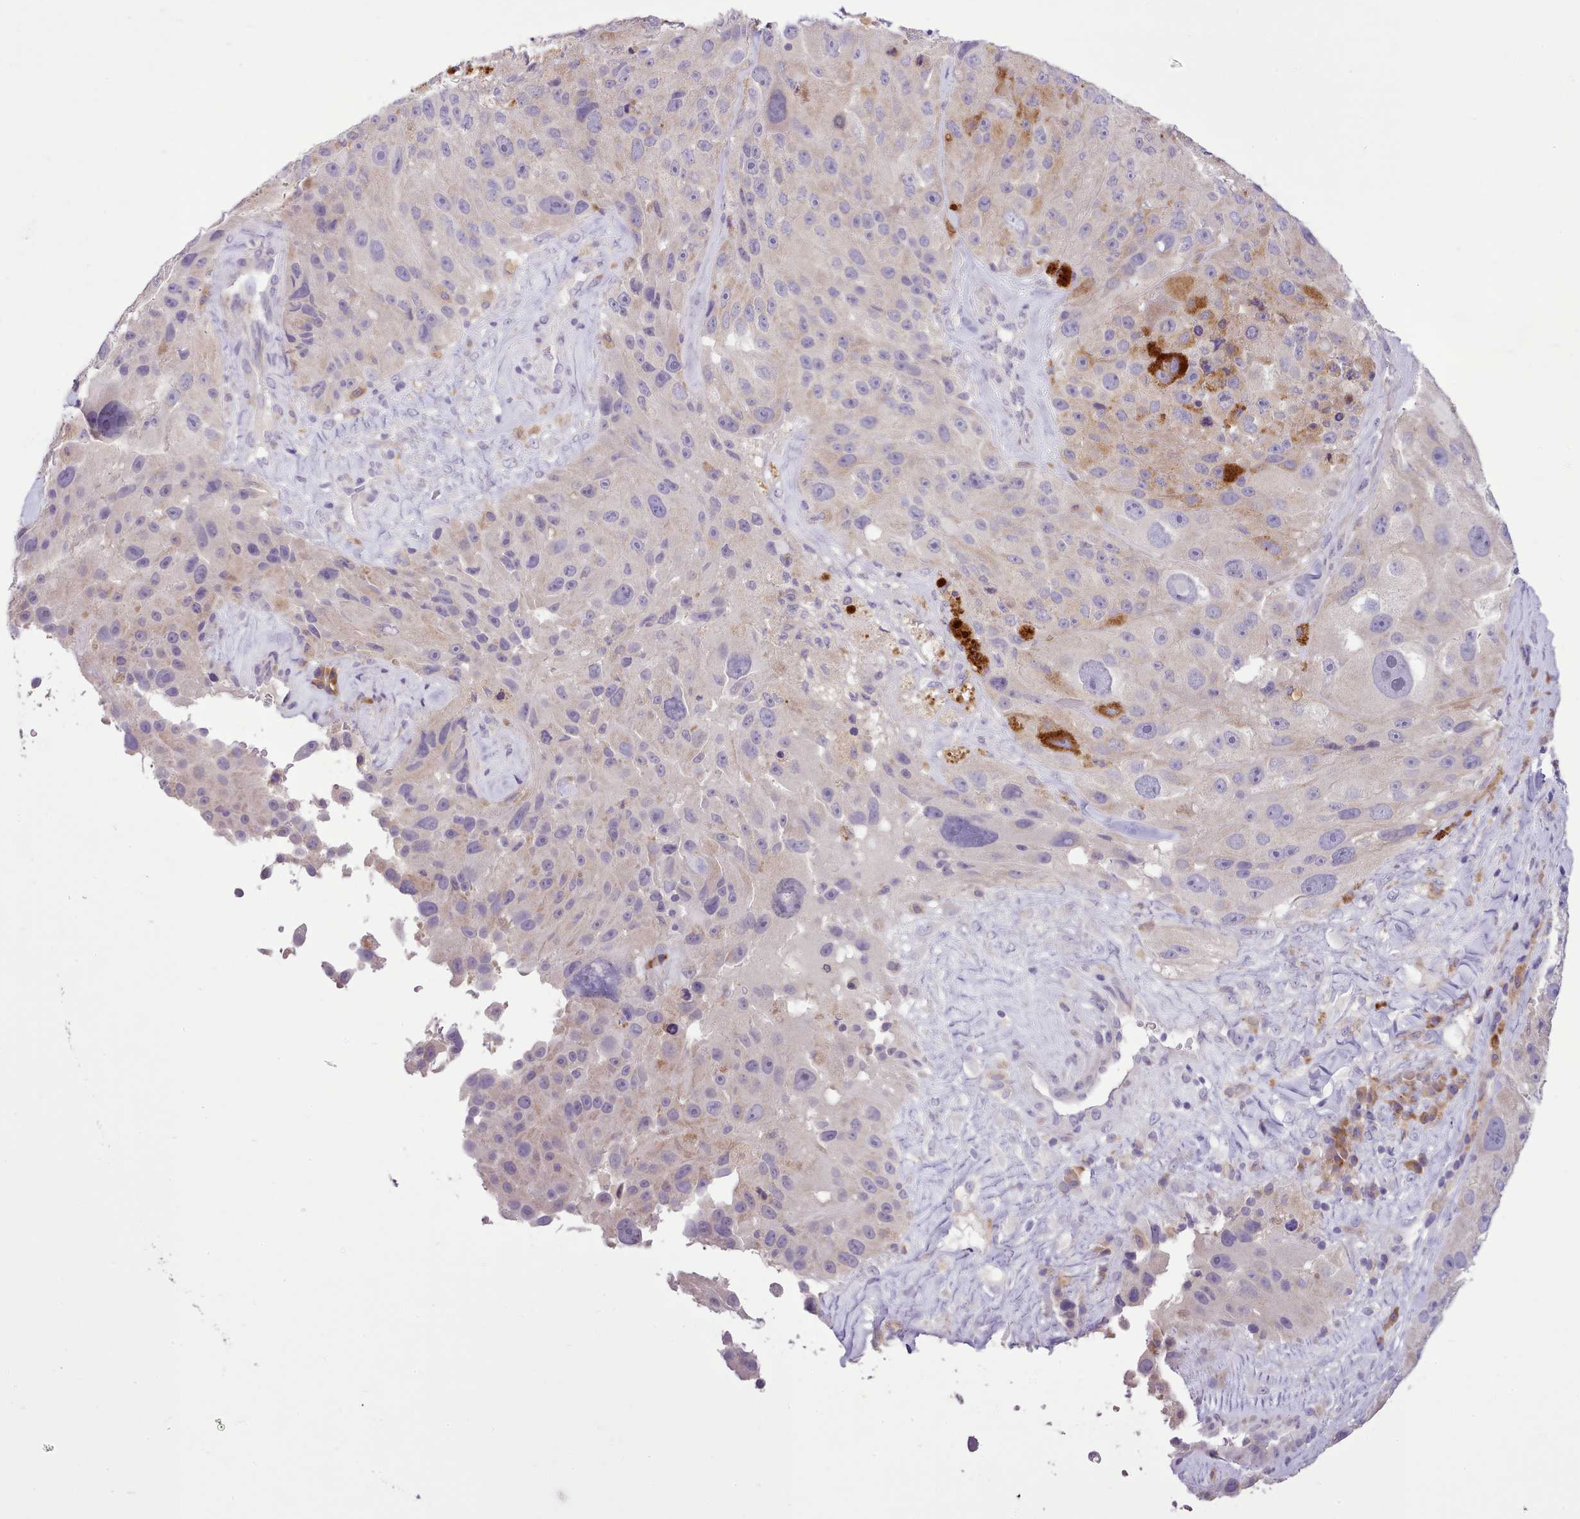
{"staining": {"intensity": "negative", "quantity": "none", "location": "none"}, "tissue": "melanoma", "cell_type": "Tumor cells", "image_type": "cancer", "snomed": [{"axis": "morphology", "description": "Malignant melanoma, Metastatic site"}, {"axis": "topography", "description": "Lymph node"}], "caption": "Melanoma was stained to show a protein in brown. There is no significant staining in tumor cells.", "gene": "FAM83E", "patient": {"sex": "male", "age": 62}}